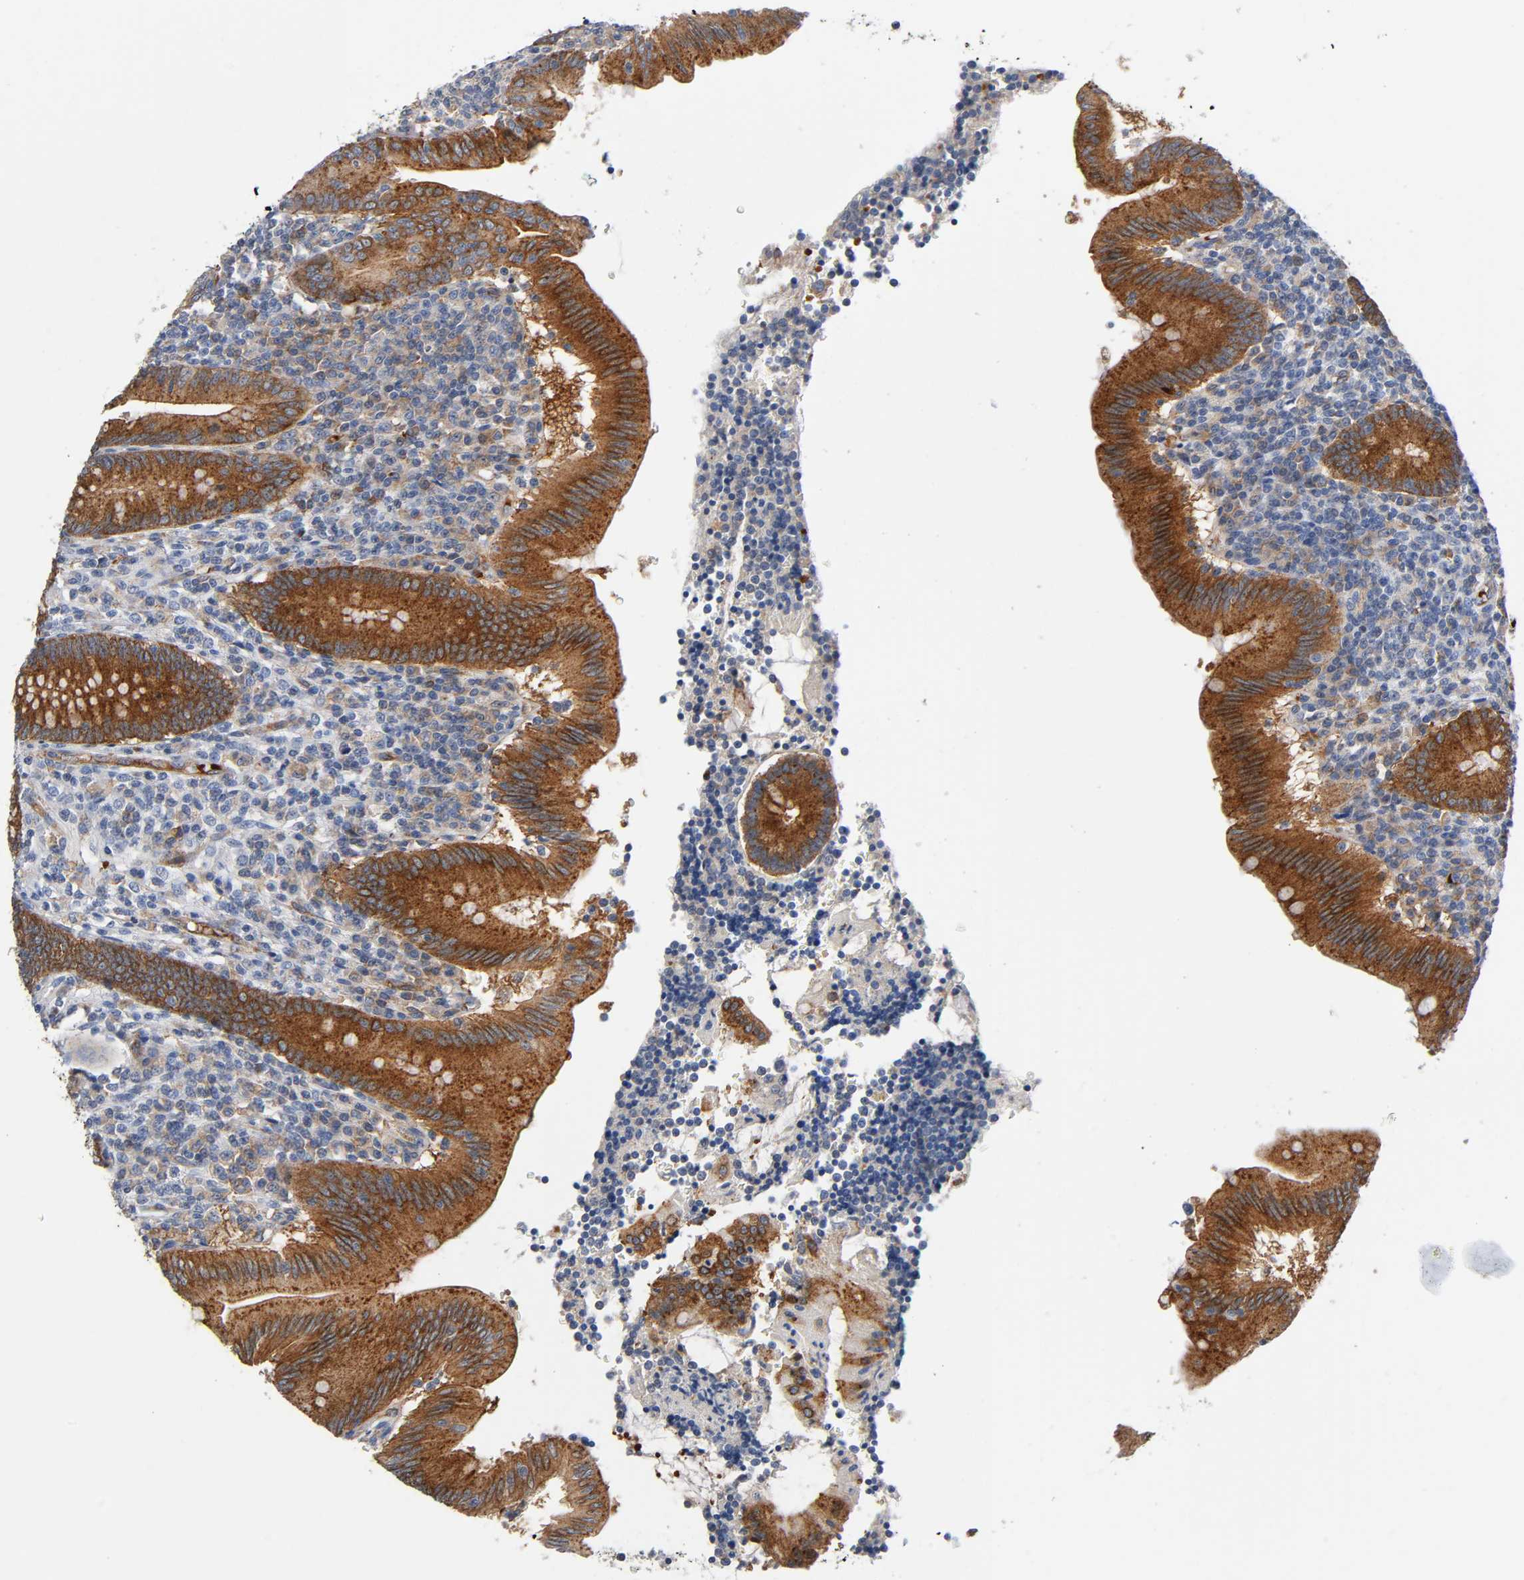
{"staining": {"intensity": "weak", "quantity": "<25%", "location": "cytoplasmic/membranous"}, "tissue": "appendix", "cell_type": "Glandular cells", "image_type": "normal", "snomed": [{"axis": "morphology", "description": "Normal tissue, NOS"}, {"axis": "morphology", "description": "Inflammation, NOS"}, {"axis": "topography", "description": "Appendix"}], "caption": "High magnification brightfield microscopy of benign appendix stained with DAB (3,3'-diaminobenzidine) (brown) and counterstained with hematoxylin (blue): glandular cells show no significant staining.", "gene": "CD2AP", "patient": {"sex": "male", "age": 46}}